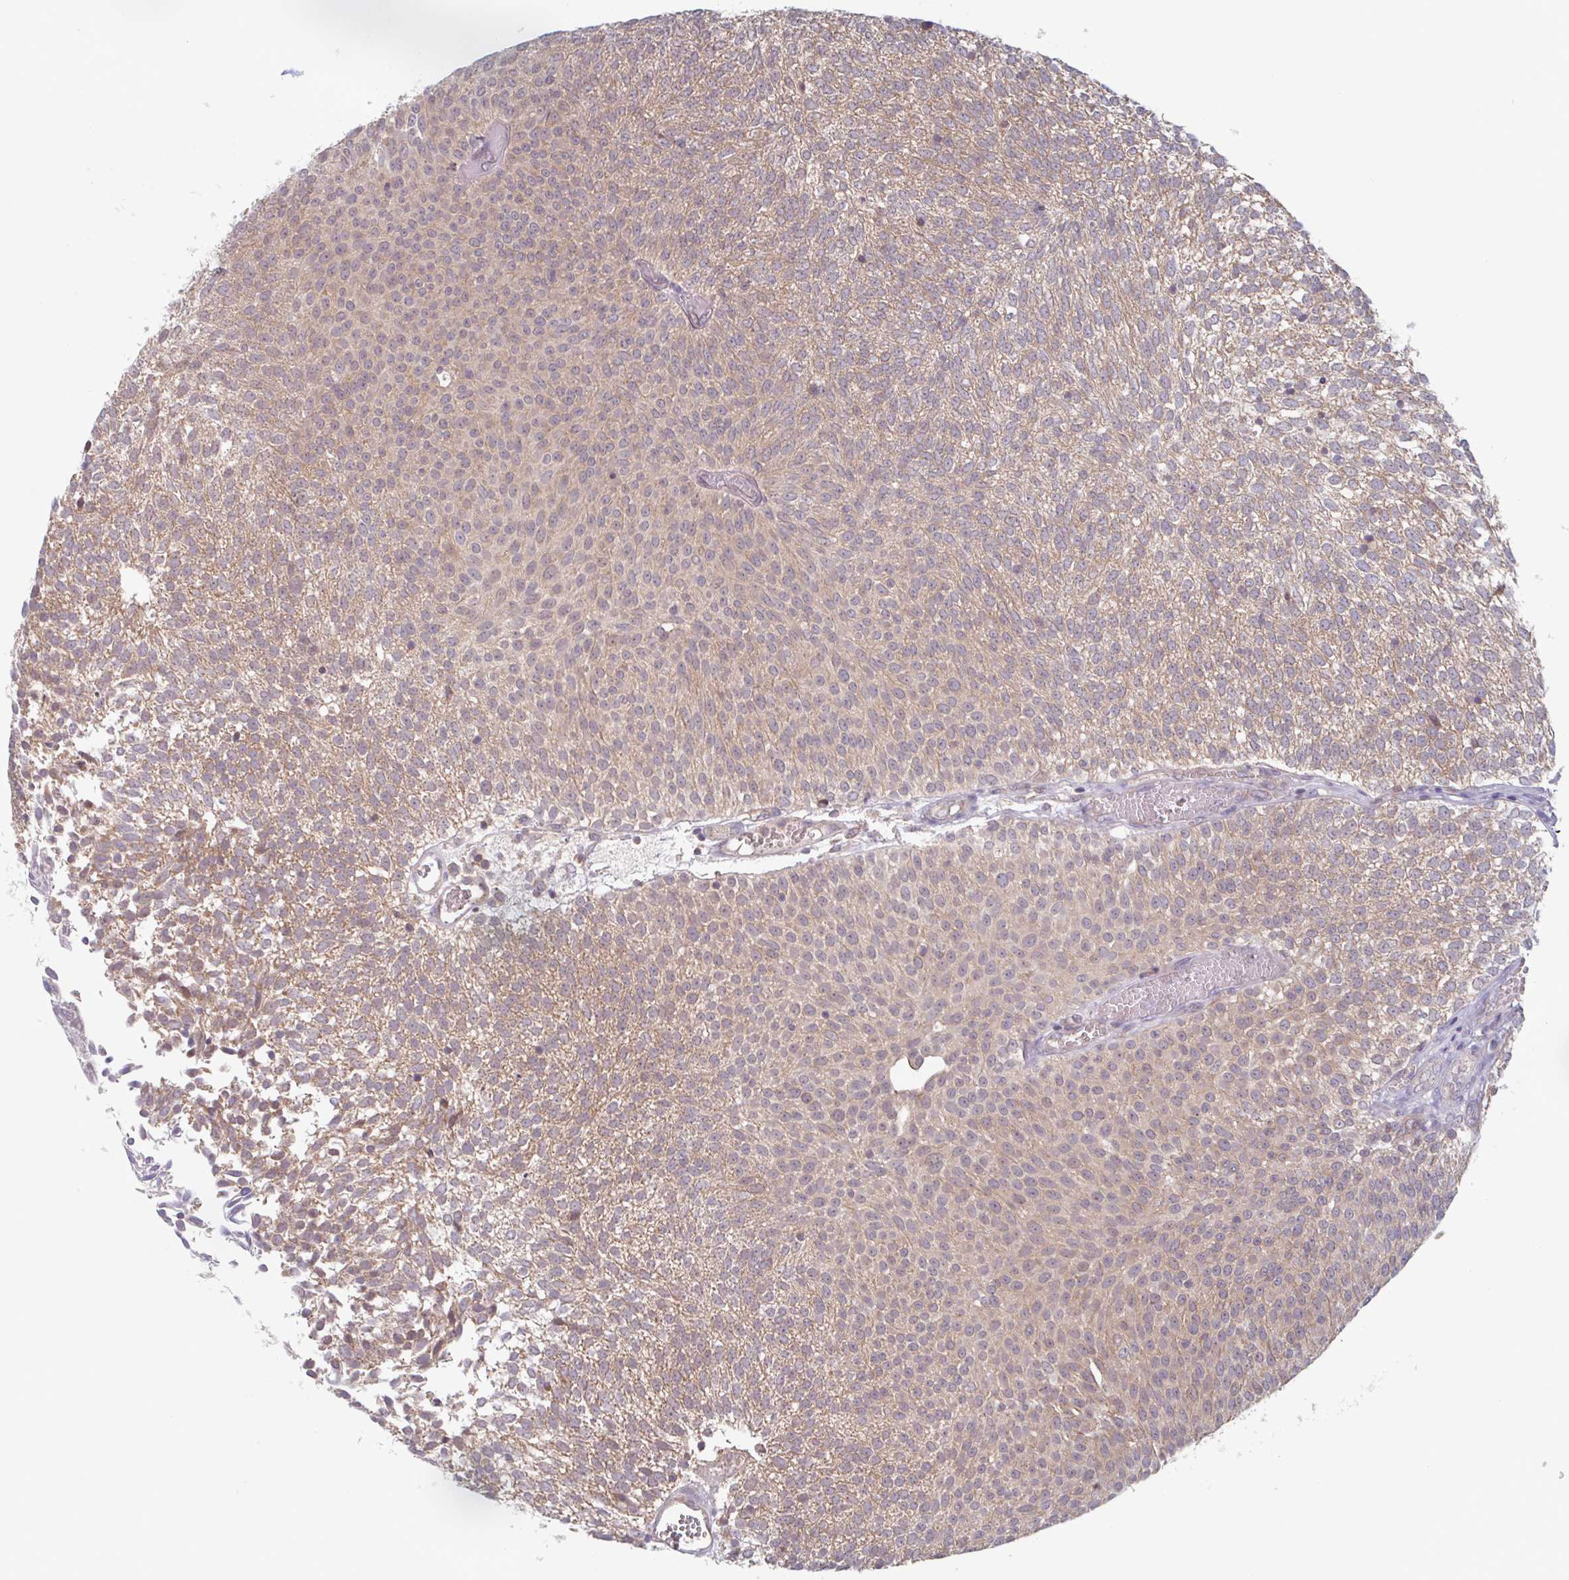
{"staining": {"intensity": "weak", "quantity": ">75%", "location": "cytoplasmic/membranous"}, "tissue": "urothelial cancer", "cell_type": "Tumor cells", "image_type": "cancer", "snomed": [{"axis": "morphology", "description": "Urothelial carcinoma, Low grade"}, {"axis": "topography", "description": "Urinary bladder"}], "caption": "Urothelial cancer stained with DAB IHC demonstrates low levels of weak cytoplasmic/membranous staining in approximately >75% of tumor cells.", "gene": "SURF1", "patient": {"sex": "female", "age": 79}}